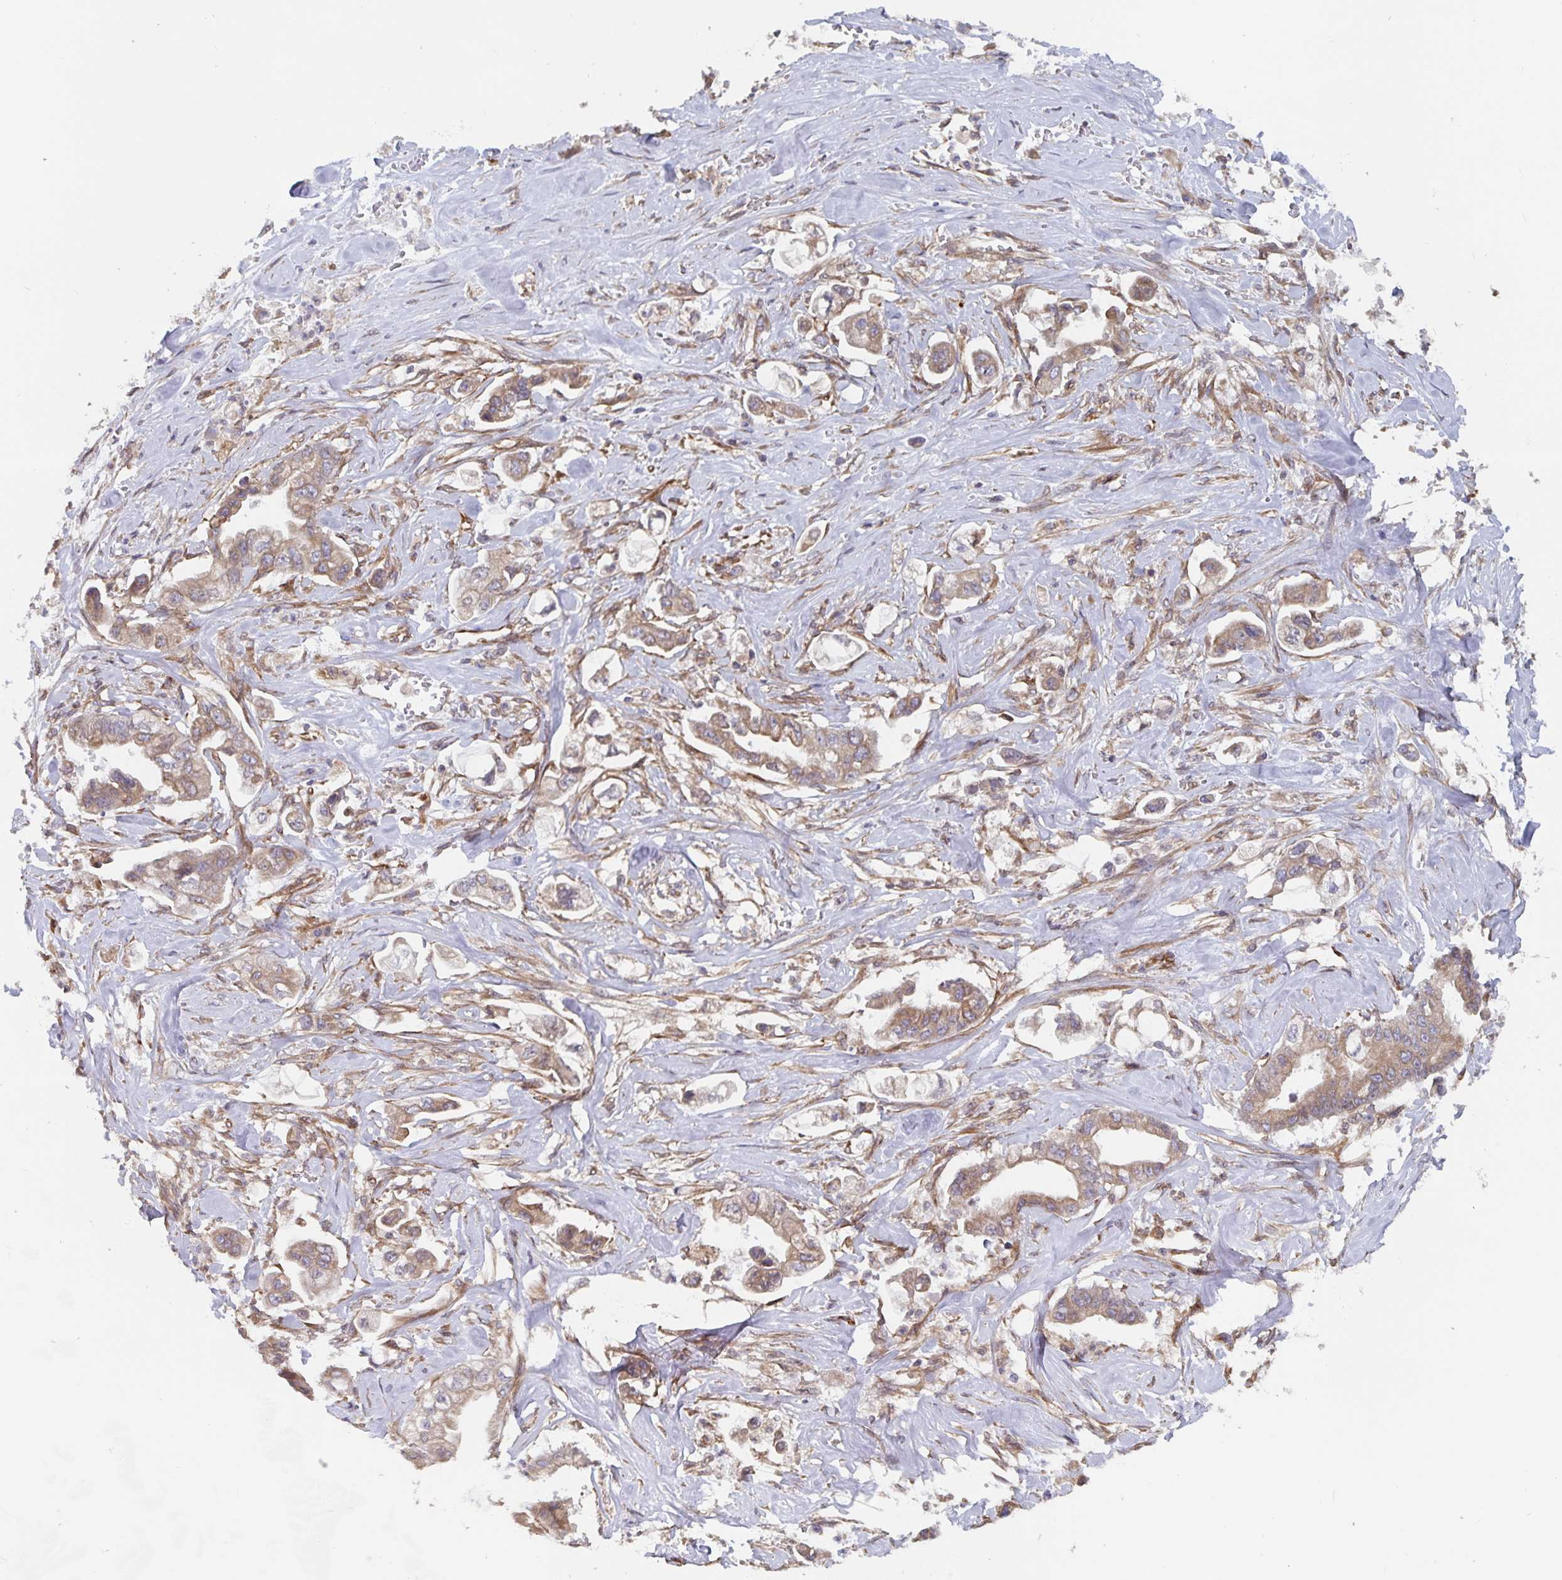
{"staining": {"intensity": "weak", "quantity": ">75%", "location": "cytoplasmic/membranous"}, "tissue": "stomach cancer", "cell_type": "Tumor cells", "image_type": "cancer", "snomed": [{"axis": "morphology", "description": "Adenocarcinoma, NOS"}, {"axis": "topography", "description": "Stomach"}], "caption": "IHC staining of stomach cancer (adenocarcinoma), which demonstrates low levels of weak cytoplasmic/membranous staining in approximately >75% of tumor cells indicating weak cytoplasmic/membranous protein positivity. The staining was performed using DAB (brown) for protein detection and nuclei were counterstained in hematoxylin (blue).", "gene": "BCAP29", "patient": {"sex": "male", "age": 62}}